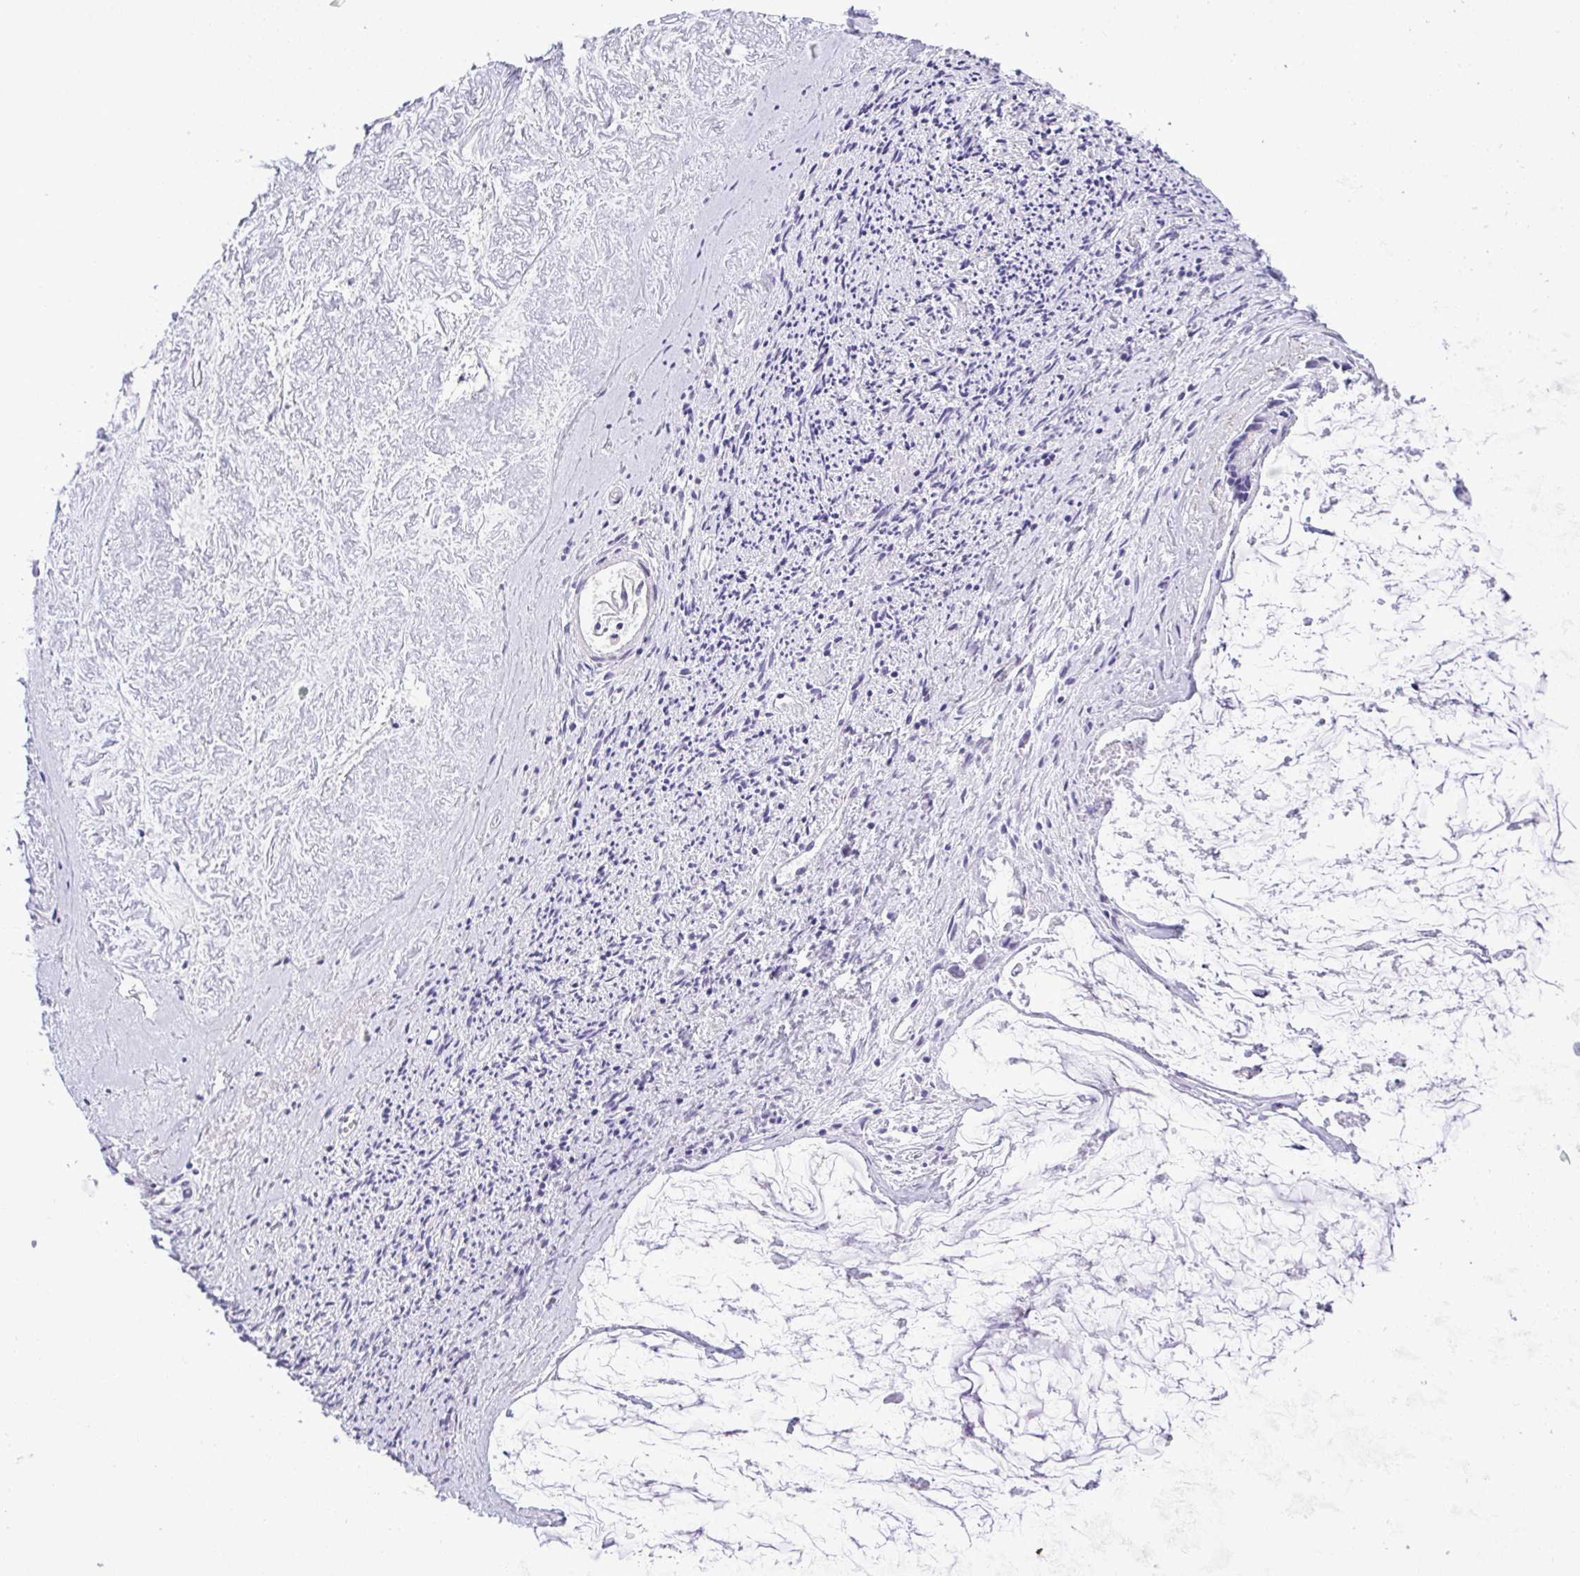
{"staining": {"intensity": "negative", "quantity": "none", "location": "none"}, "tissue": "ovarian cancer", "cell_type": "Tumor cells", "image_type": "cancer", "snomed": [{"axis": "morphology", "description": "Cystadenocarcinoma, mucinous, NOS"}, {"axis": "topography", "description": "Ovary"}], "caption": "Tumor cells show no significant staining in ovarian cancer. The staining is performed using DAB brown chromogen with nuclei counter-stained in using hematoxylin.", "gene": "YBX2", "patient": {"sex": "female", "age": 90}}